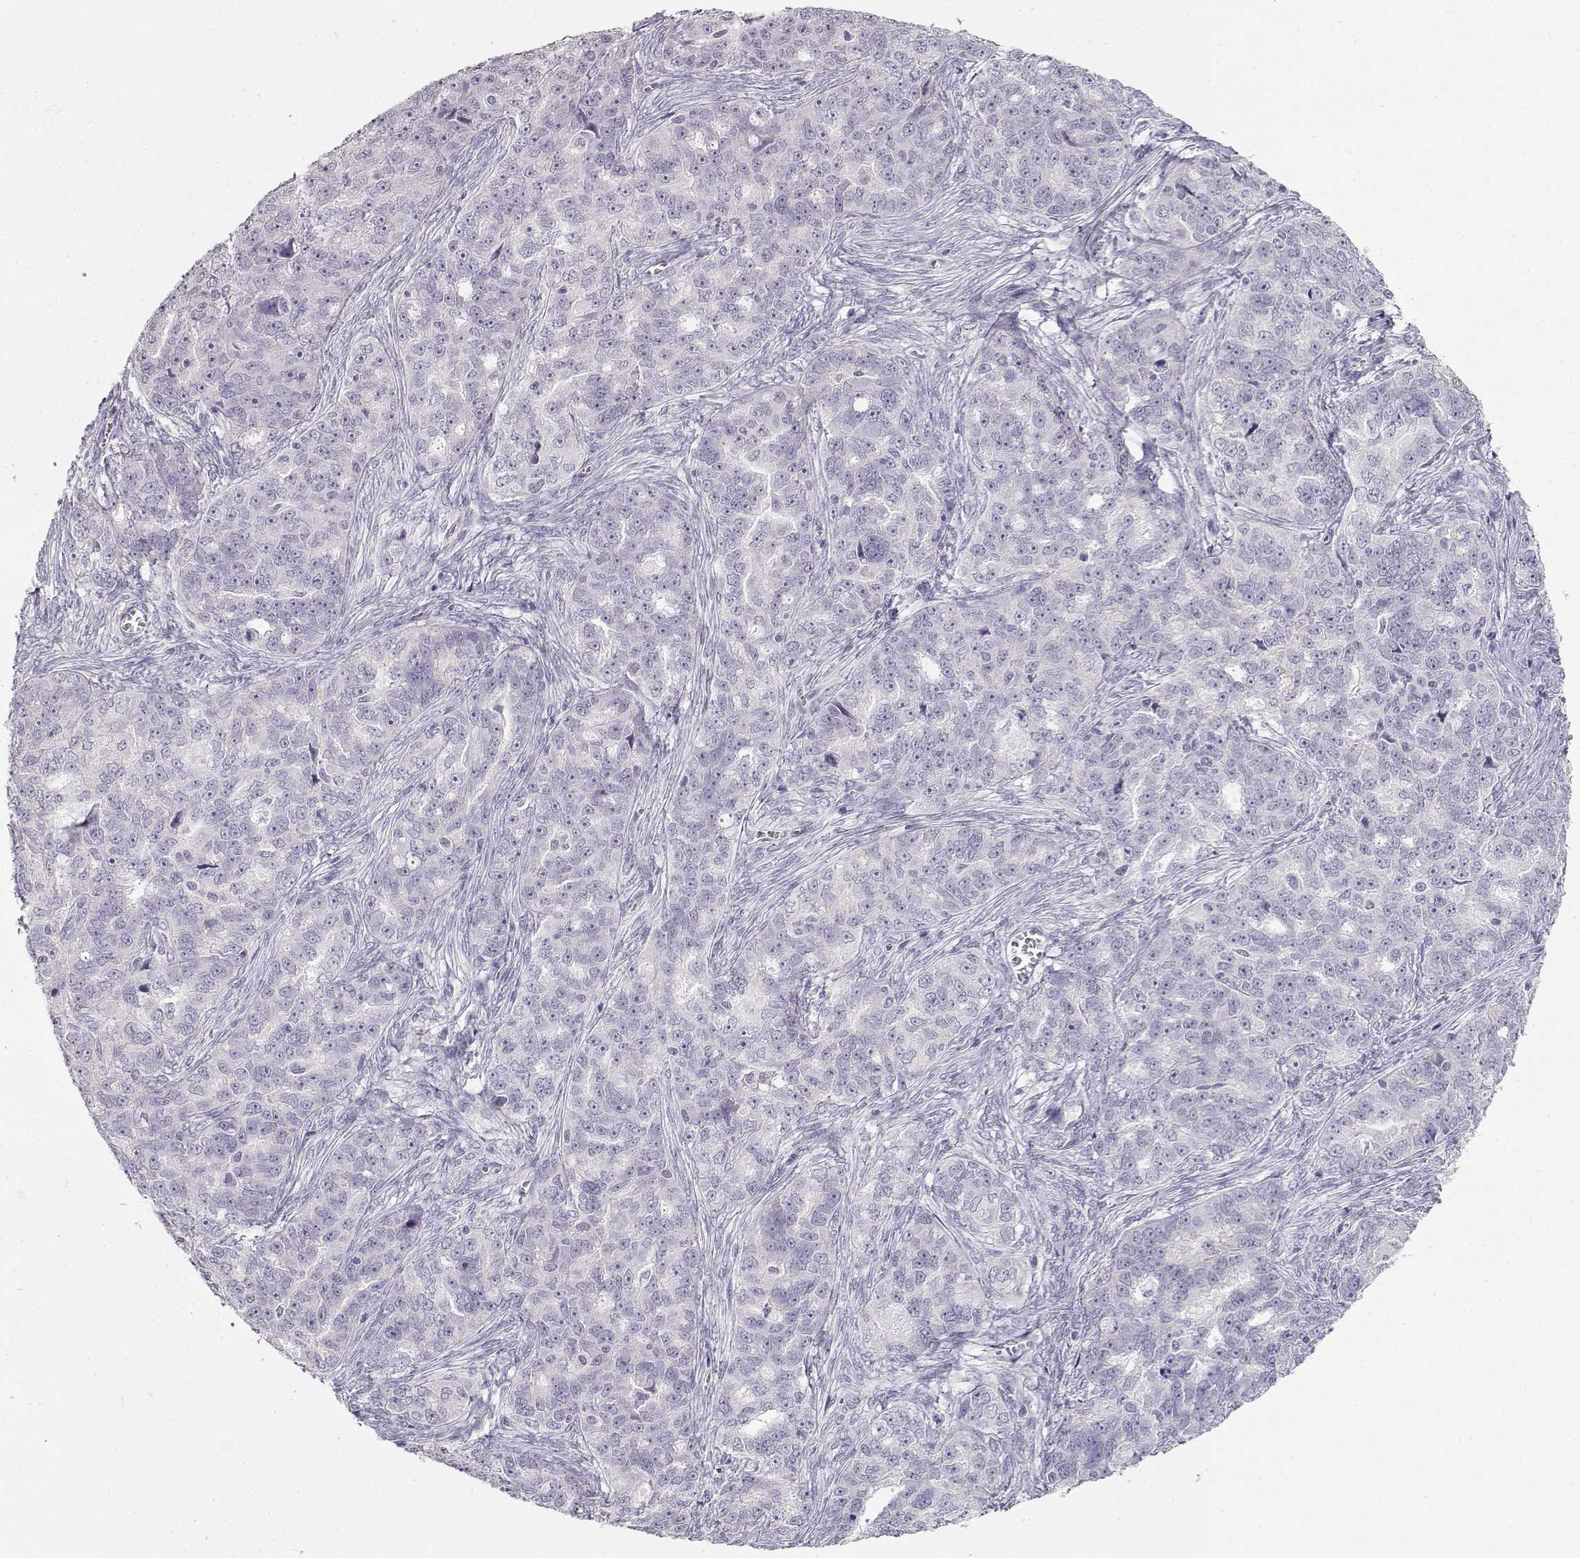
{"staining": {"intensity": "negative", "quantity": "none", "location": "none"}, "tissue": "ovarian cancer", "cell_type": "Tumor cells", "image_type": "cancer", "snomed": [{"axis": "morphology", "description": "Cystadenocarcinoma, serous, NOS"}, {"axis": "topography", "description": "Ovary"}], "caption": "Tumor cells are negative for brown protein staining in ovarian cancer (serous cystadenocarcinoma).", "gene": "NUTM1", "patient": {"sex": "female", "age": 51}}